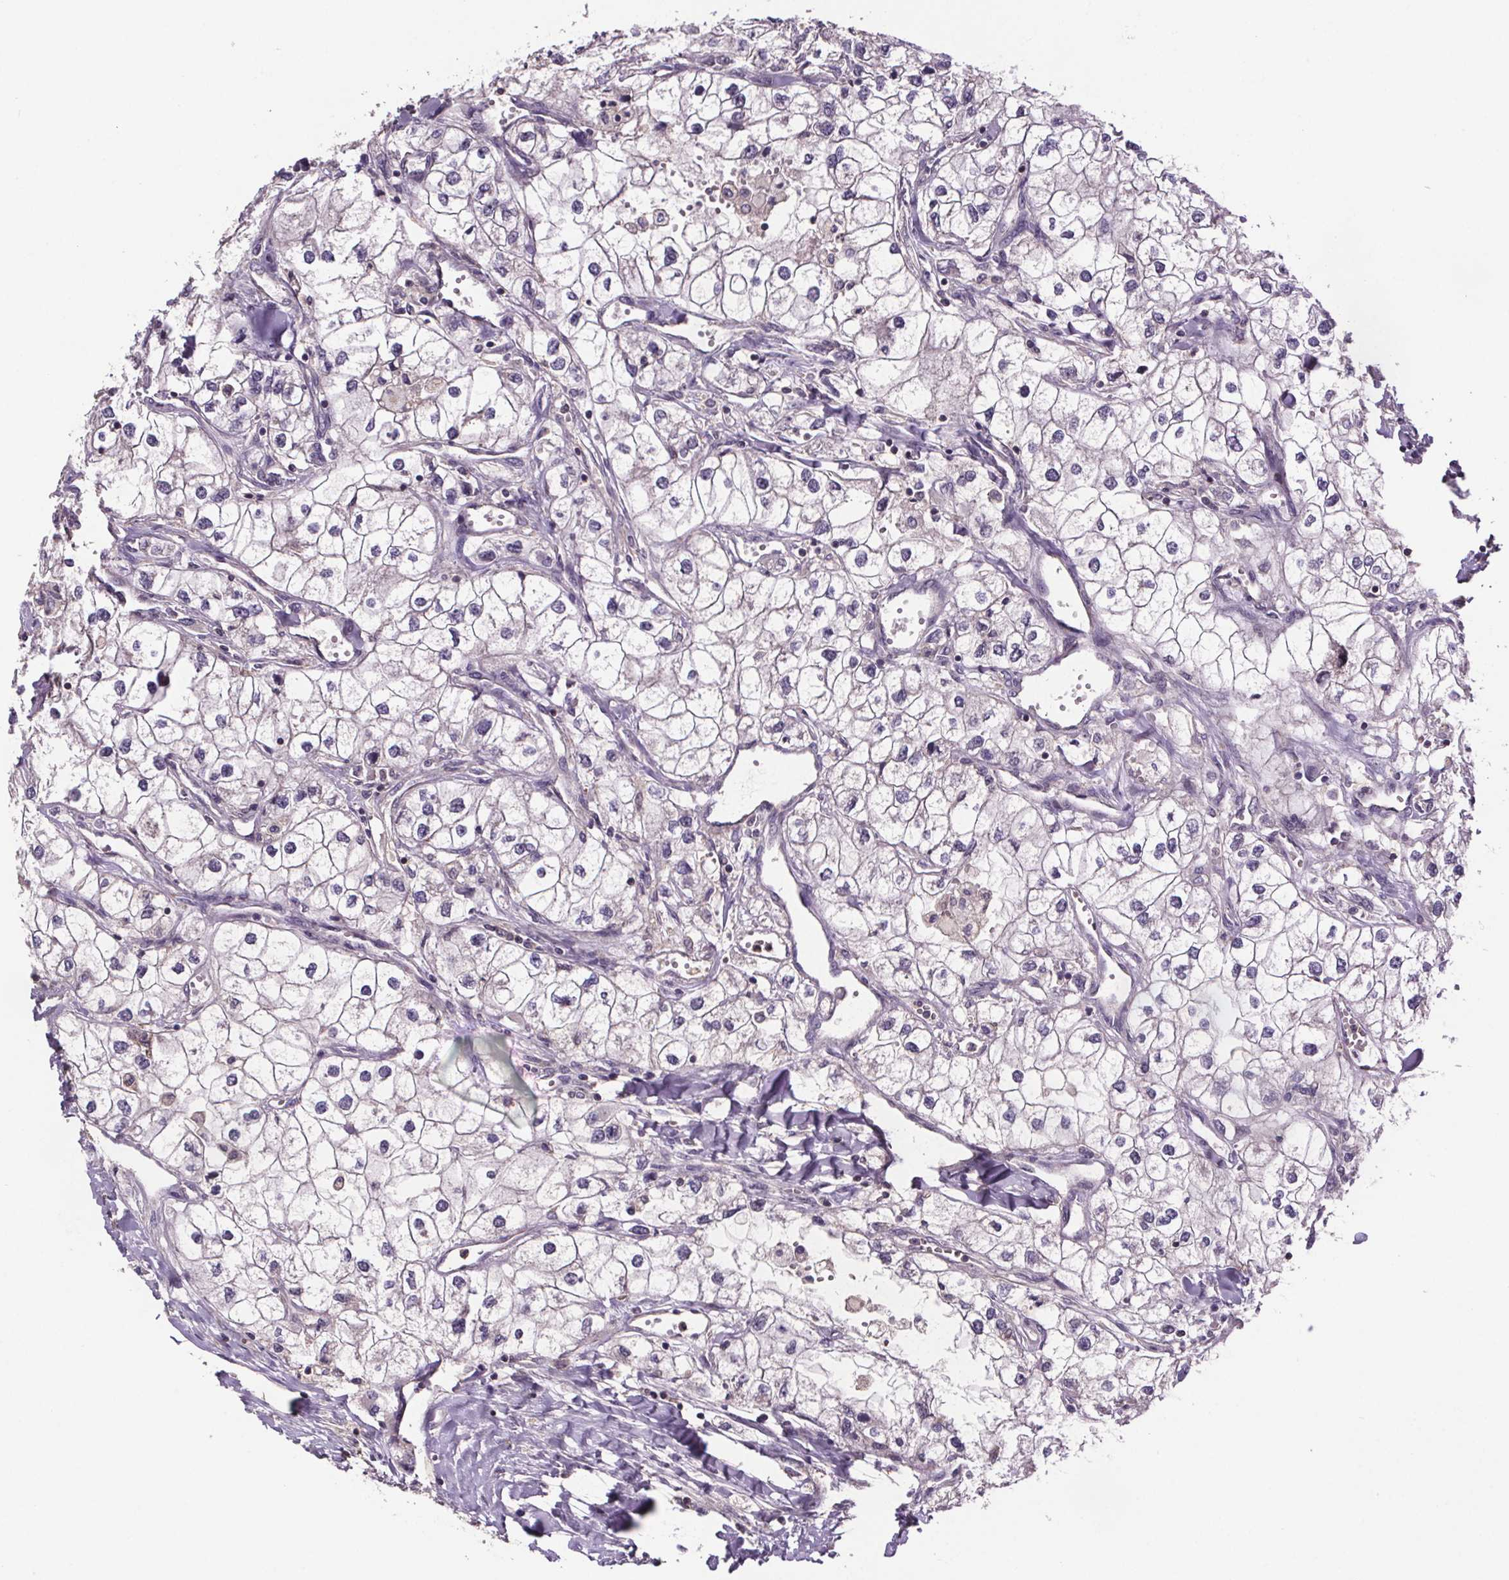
{"staining": {"intensity": "negative", "quantity": "none", "location": "none"}, "tissue": "renal cancer", "cell_type": "Tumor cells", "image_type": "cancer", "snomed": [{"axis": "morphology", "description": "Adenocarcinoma, NOS"}, {"axis": "topography", "description": "Kidney"}], "caption": "High magnification brightfield microscopy of adenocarcinoma (renal) stained with DAB (brown) and counterstained with hematoxylin (blue): tumor cells show no significant staining. (Stains: DAB (3,3'-diaminobenzidine) immunohistochemistry (IHC) with hematoxylin counter stain, Microscopy: brightfield microscopy at high magnification).", "gene": "CLN3", "patient": {"sex": "male", "age": 59}}